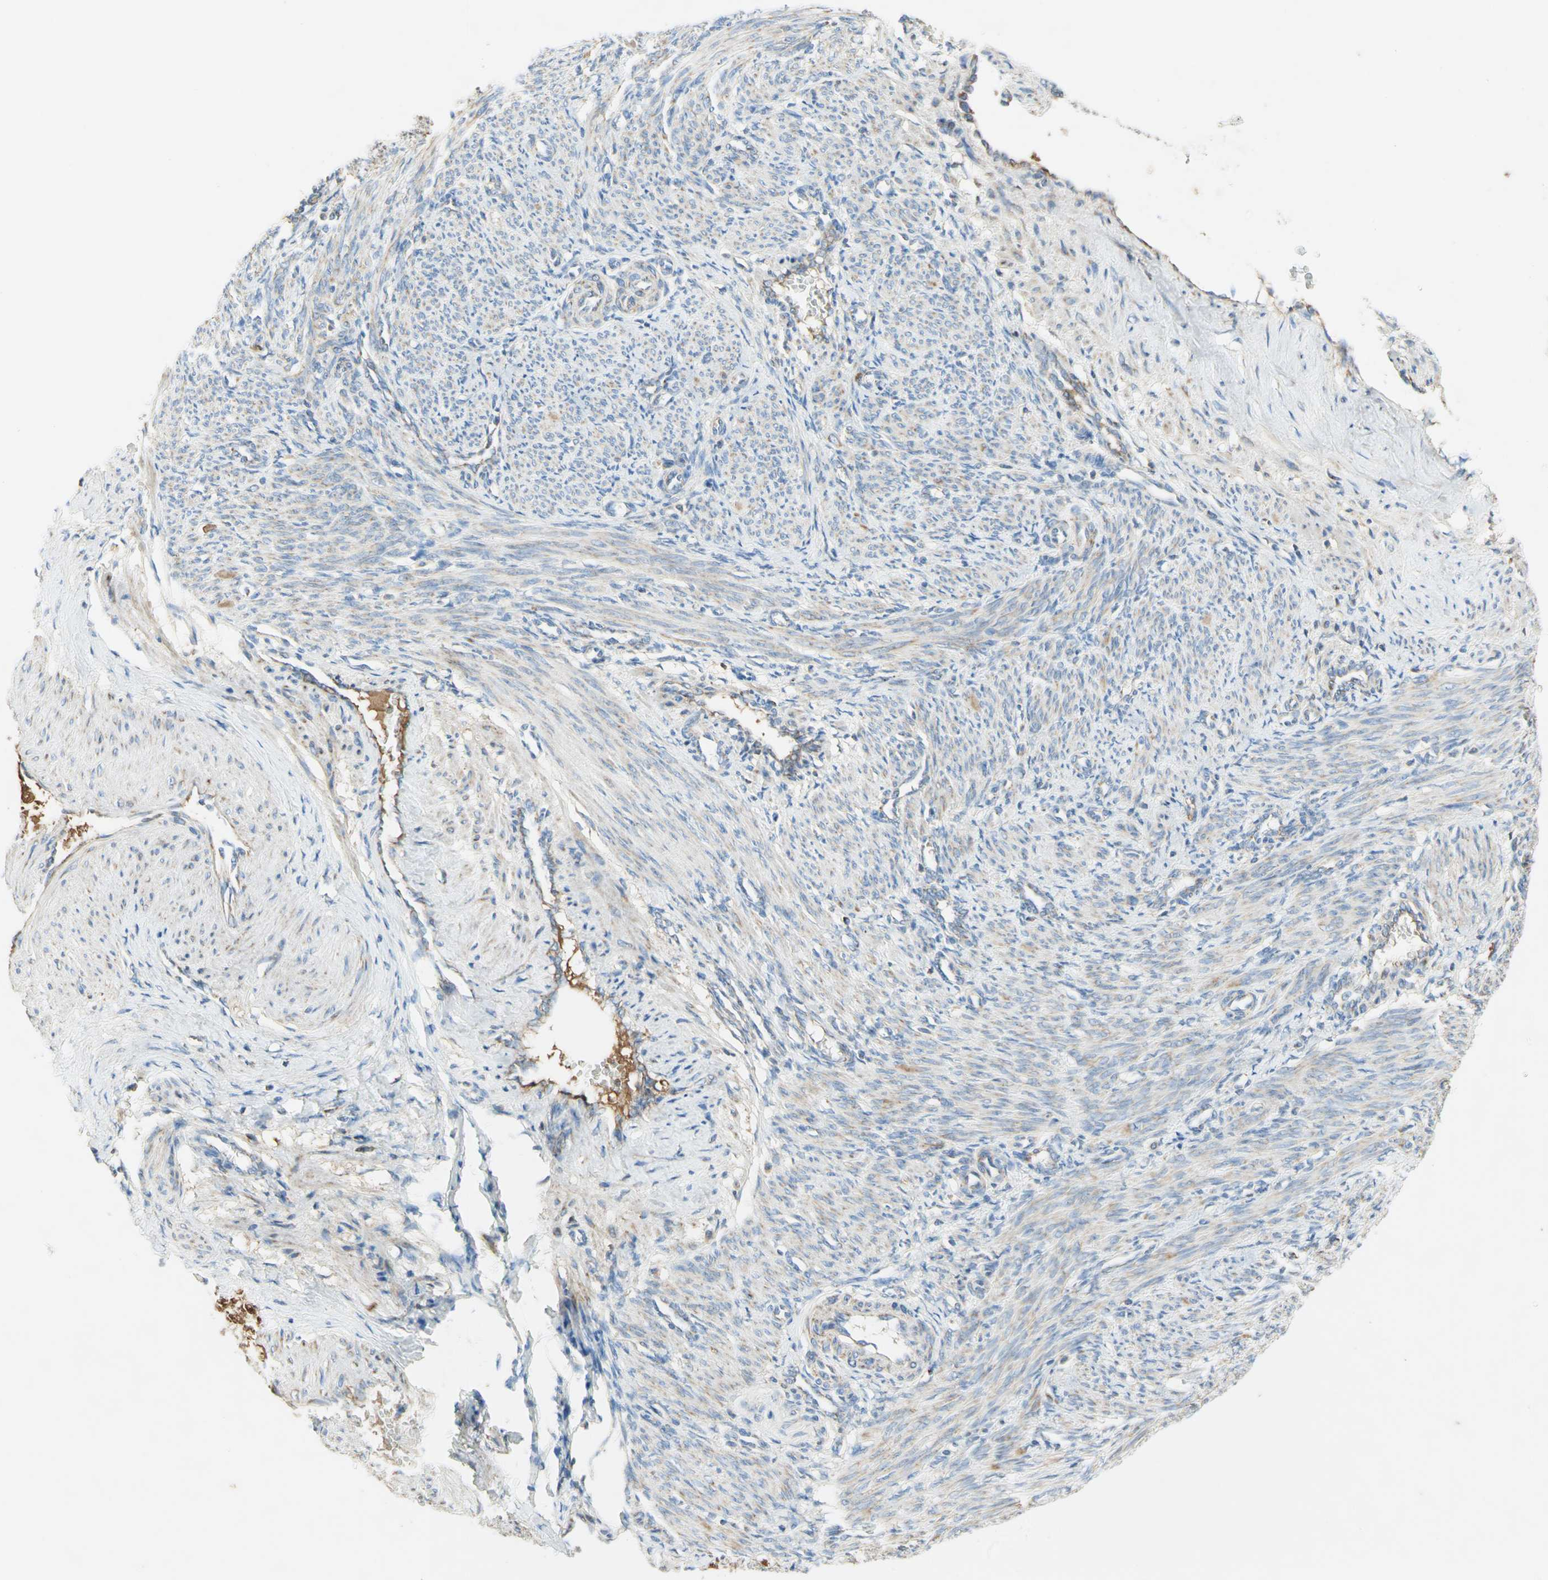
{"staining": {"intensity": "weak", "quantity": ">75%", "location": "cytoplasmic/membranous"}, "tissue": "smooth muscle", "cell_type": "Smooth muscle cells", "image_type": "normal", "snomed": [{"axis": "morphology", "description": "Normal tissue, NOS"}, {"axis": "topography", "description": "Endometrium"}], "caption": "IHC of unremarkable human smooth muscle demonstrates low levels of weak cytoplasmic/membranous staining in about >75% of smooth muscle cells.", "gene": "SDHB", "patient": {"sex": "female", "age": 33}}